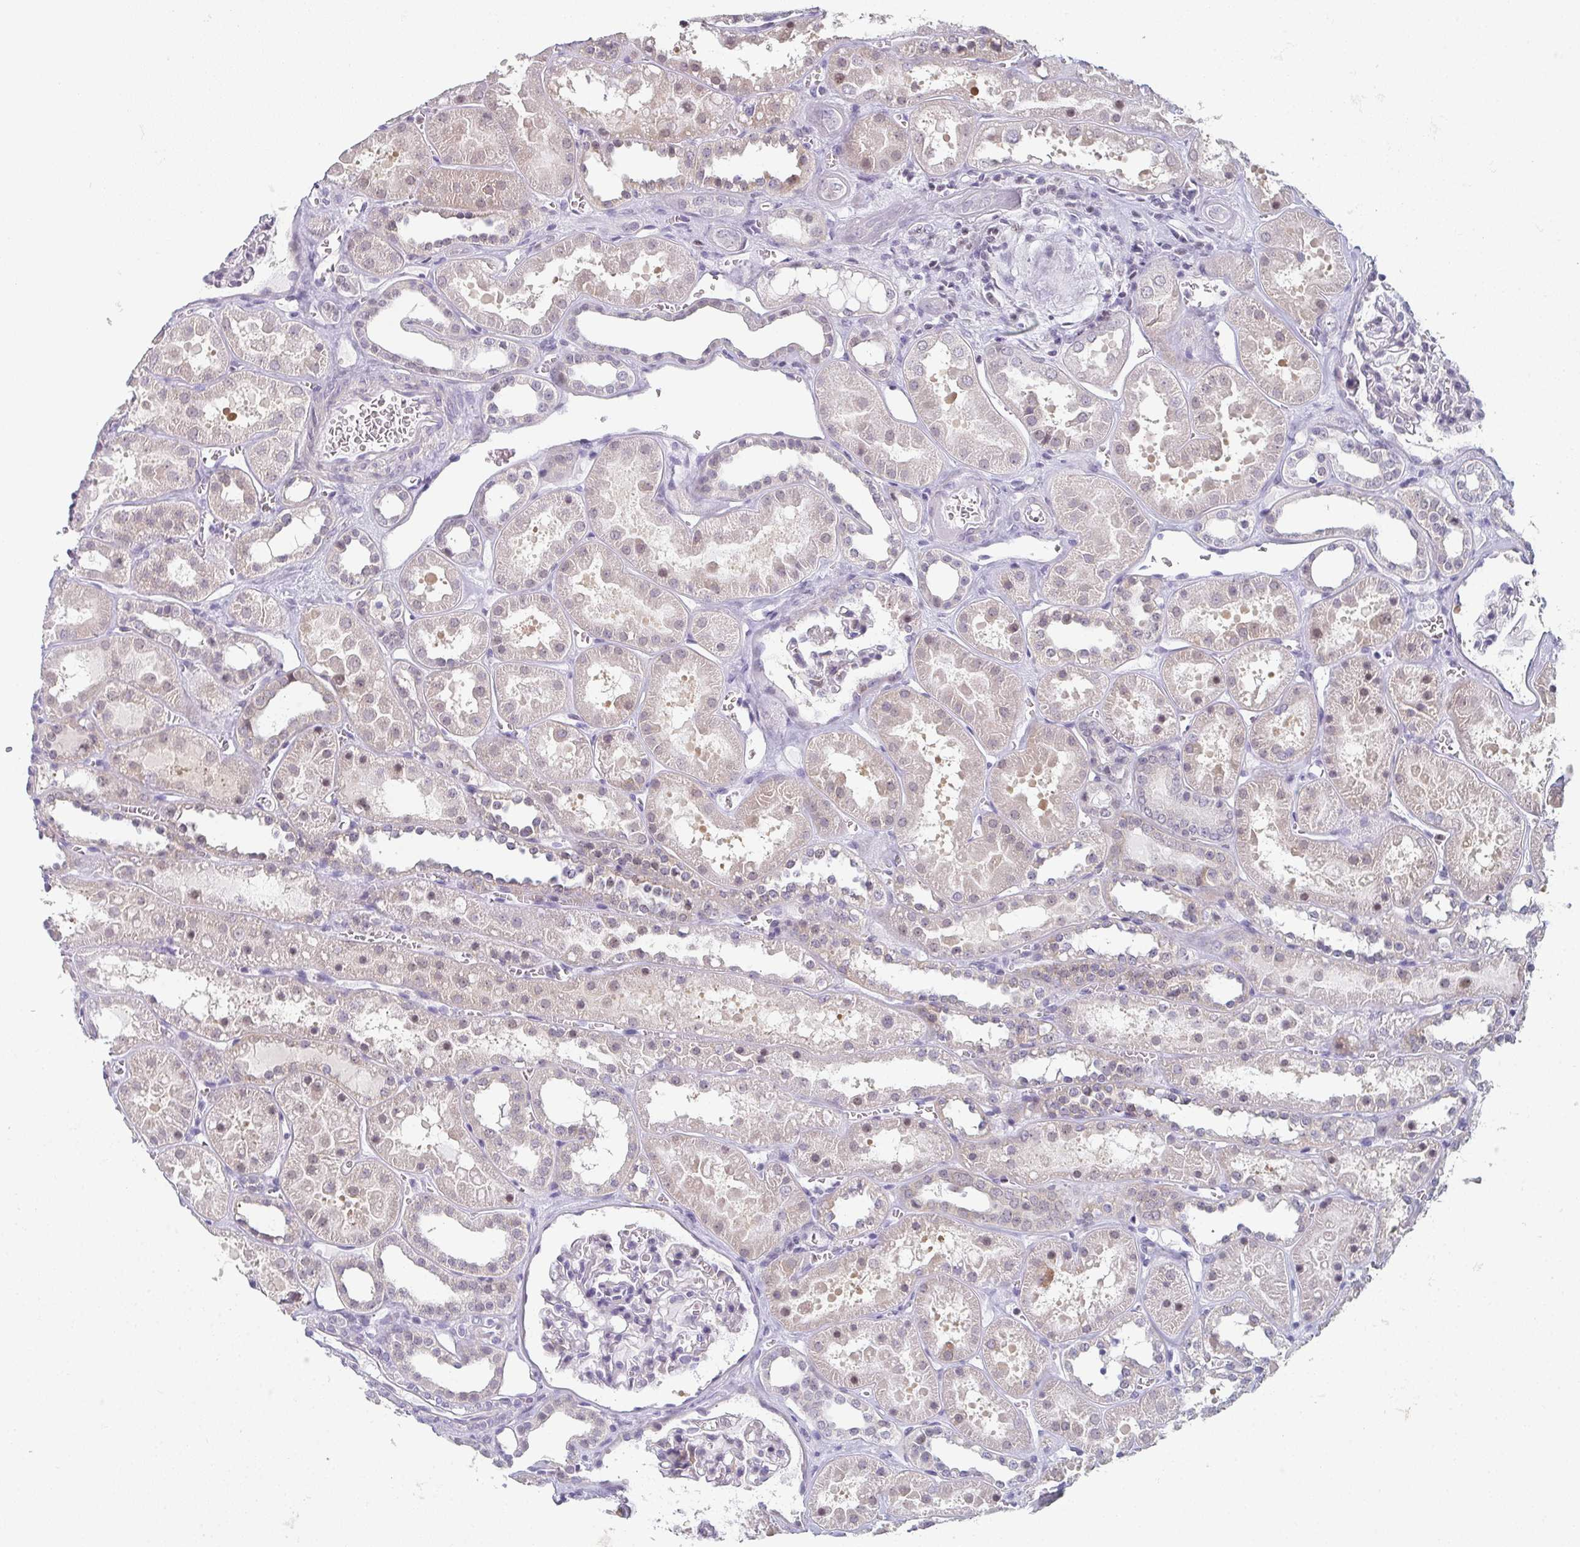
{"staining": {"intensity": "negative", "quantity": "none", "location": "none"}, "tissue": "kidney", "cell_type": "Cells in glomeruli", "image_type": "normal", "snomed": [{"axis": "morphology", "description": "Normal tissue, NOS"}, {"axis": "topography", "description": "Kidney"}], "caption": "This is a photomicrograph of immunohistochemistry staining of unremarkable kidney, which shows no positivity in cells in glomeruli. (Stains: DAB (3,3'-diaminobenzidine) IHC with hematoxylin counter stain, Microscopy: brightfield microscopy at high magnification).", "gene": "PYCR3", "patient": {"sex": "female", "age": 41}}